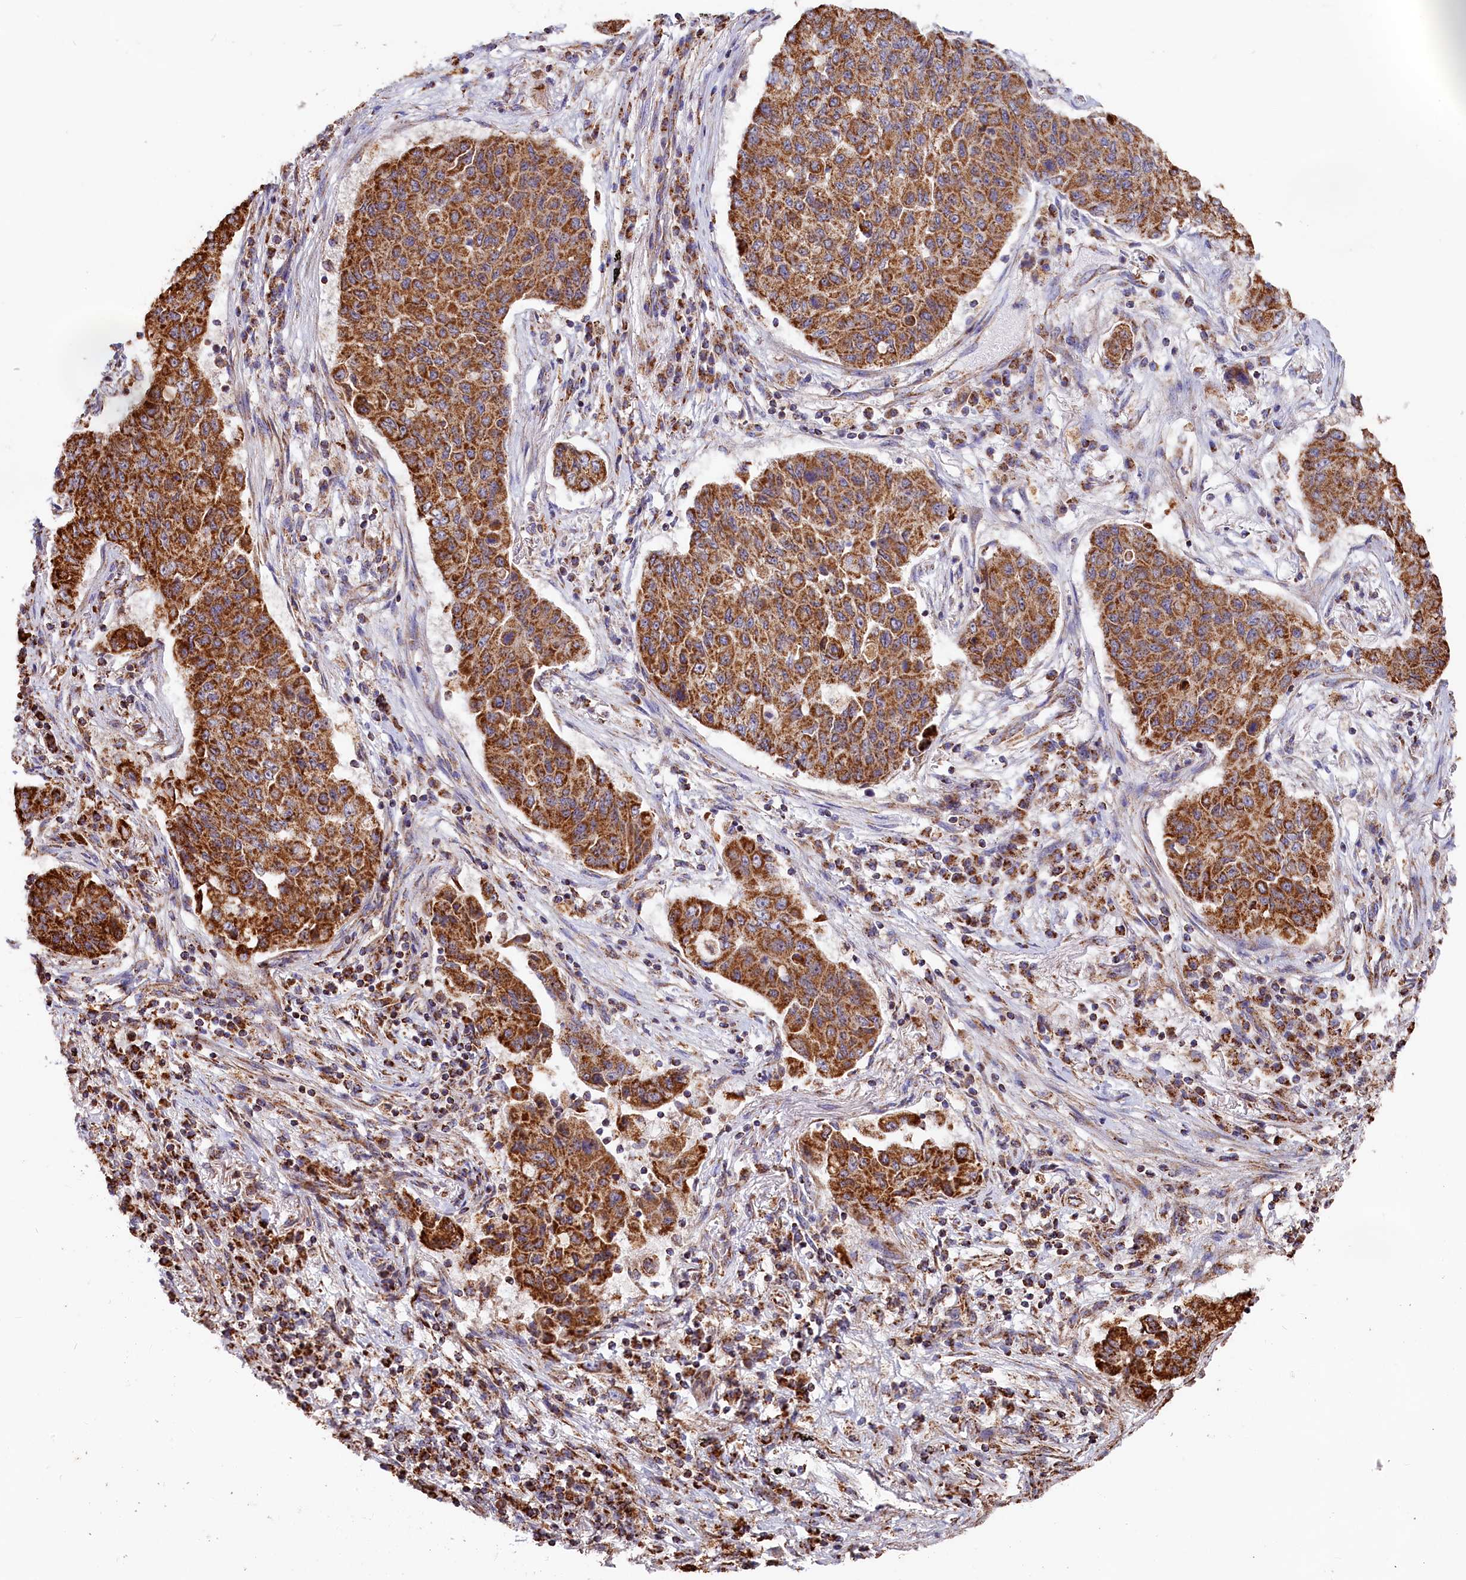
{"staining": {"intensity": "strong", "quantity": ">75%", "location": "cytoplasmic/membranous"}, "tissue": "lung cancer", "cell_type": "Tumor cells", "image_type": "cancer", "snomed": [{"axis": "morphology", "description": "Squamous cell carcinoma, NOS"}, {"axis": "topography", "description": "Lung"}], "caption": "DAB (3,3'-diaminobenzidine) immunohistochemical staining of squamous cell carcinoma (lung) demonstrates strong cytoplasmic/membranous protein positivity in approximately >75% of tumor cells.", "gene": "MACROD1", "patient": {"sex": "male", "age": 74}}